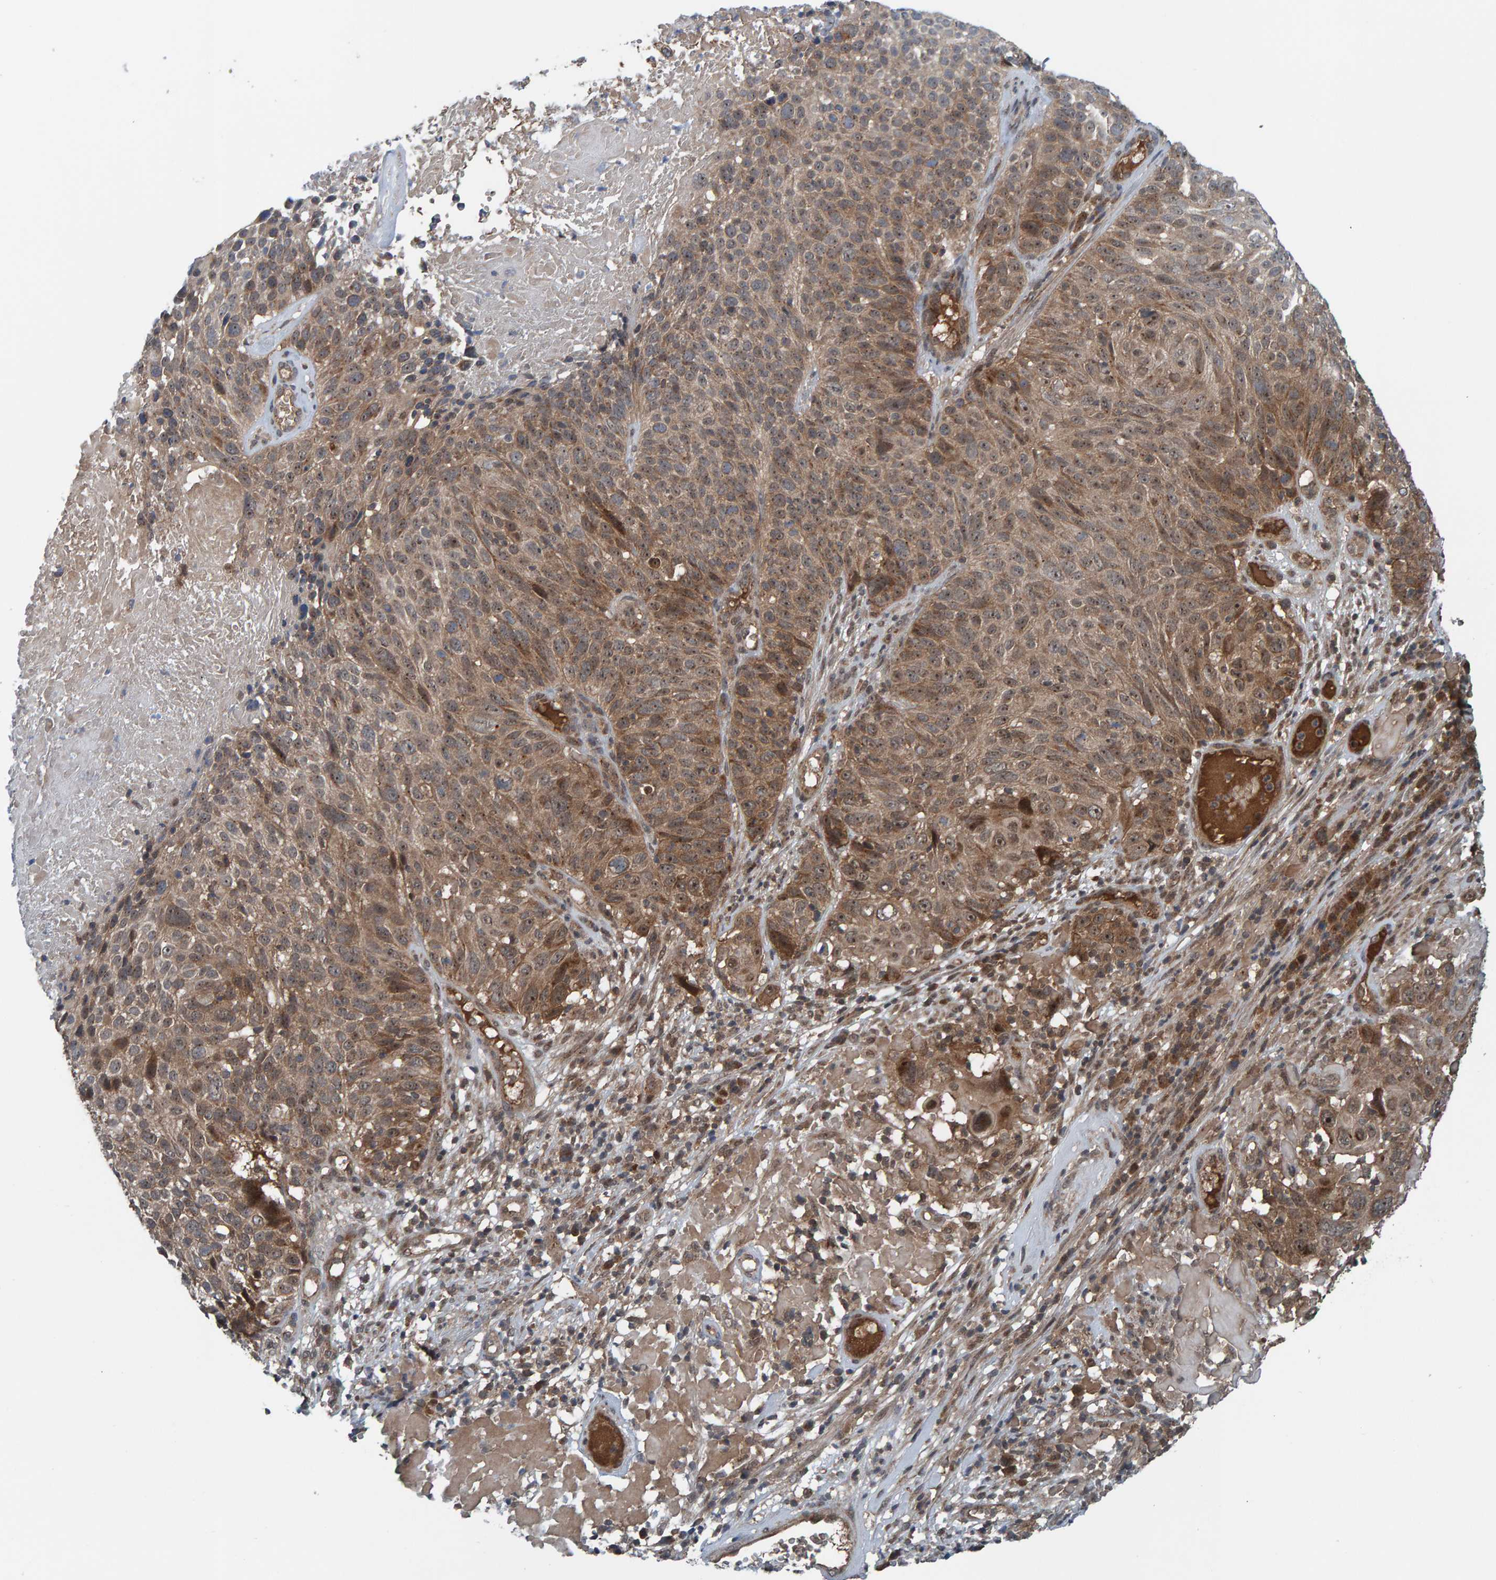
{"staining": {"intensity": "moderate", "quantity": ">75%", "location": "cytoplasmic/membranous"}, "tissue": "cervical cancer", "cell_type": "Tumor cells", "image_type": "cancer", "snomed": [{"axis": "morphology", "description": "Squamous cell carcinoma, NOS"}, {"axis": "topography", "description": "Cervix"}], "caption": "Brown immunohistochemical staining in cervical cancer (squamous cell carcinoma) shows moderate cytoplasmic/membranous staining in about >75% of tumor cells.", "gene": "CUEDC1", "patient": {"sex": "female", "age": 74}}